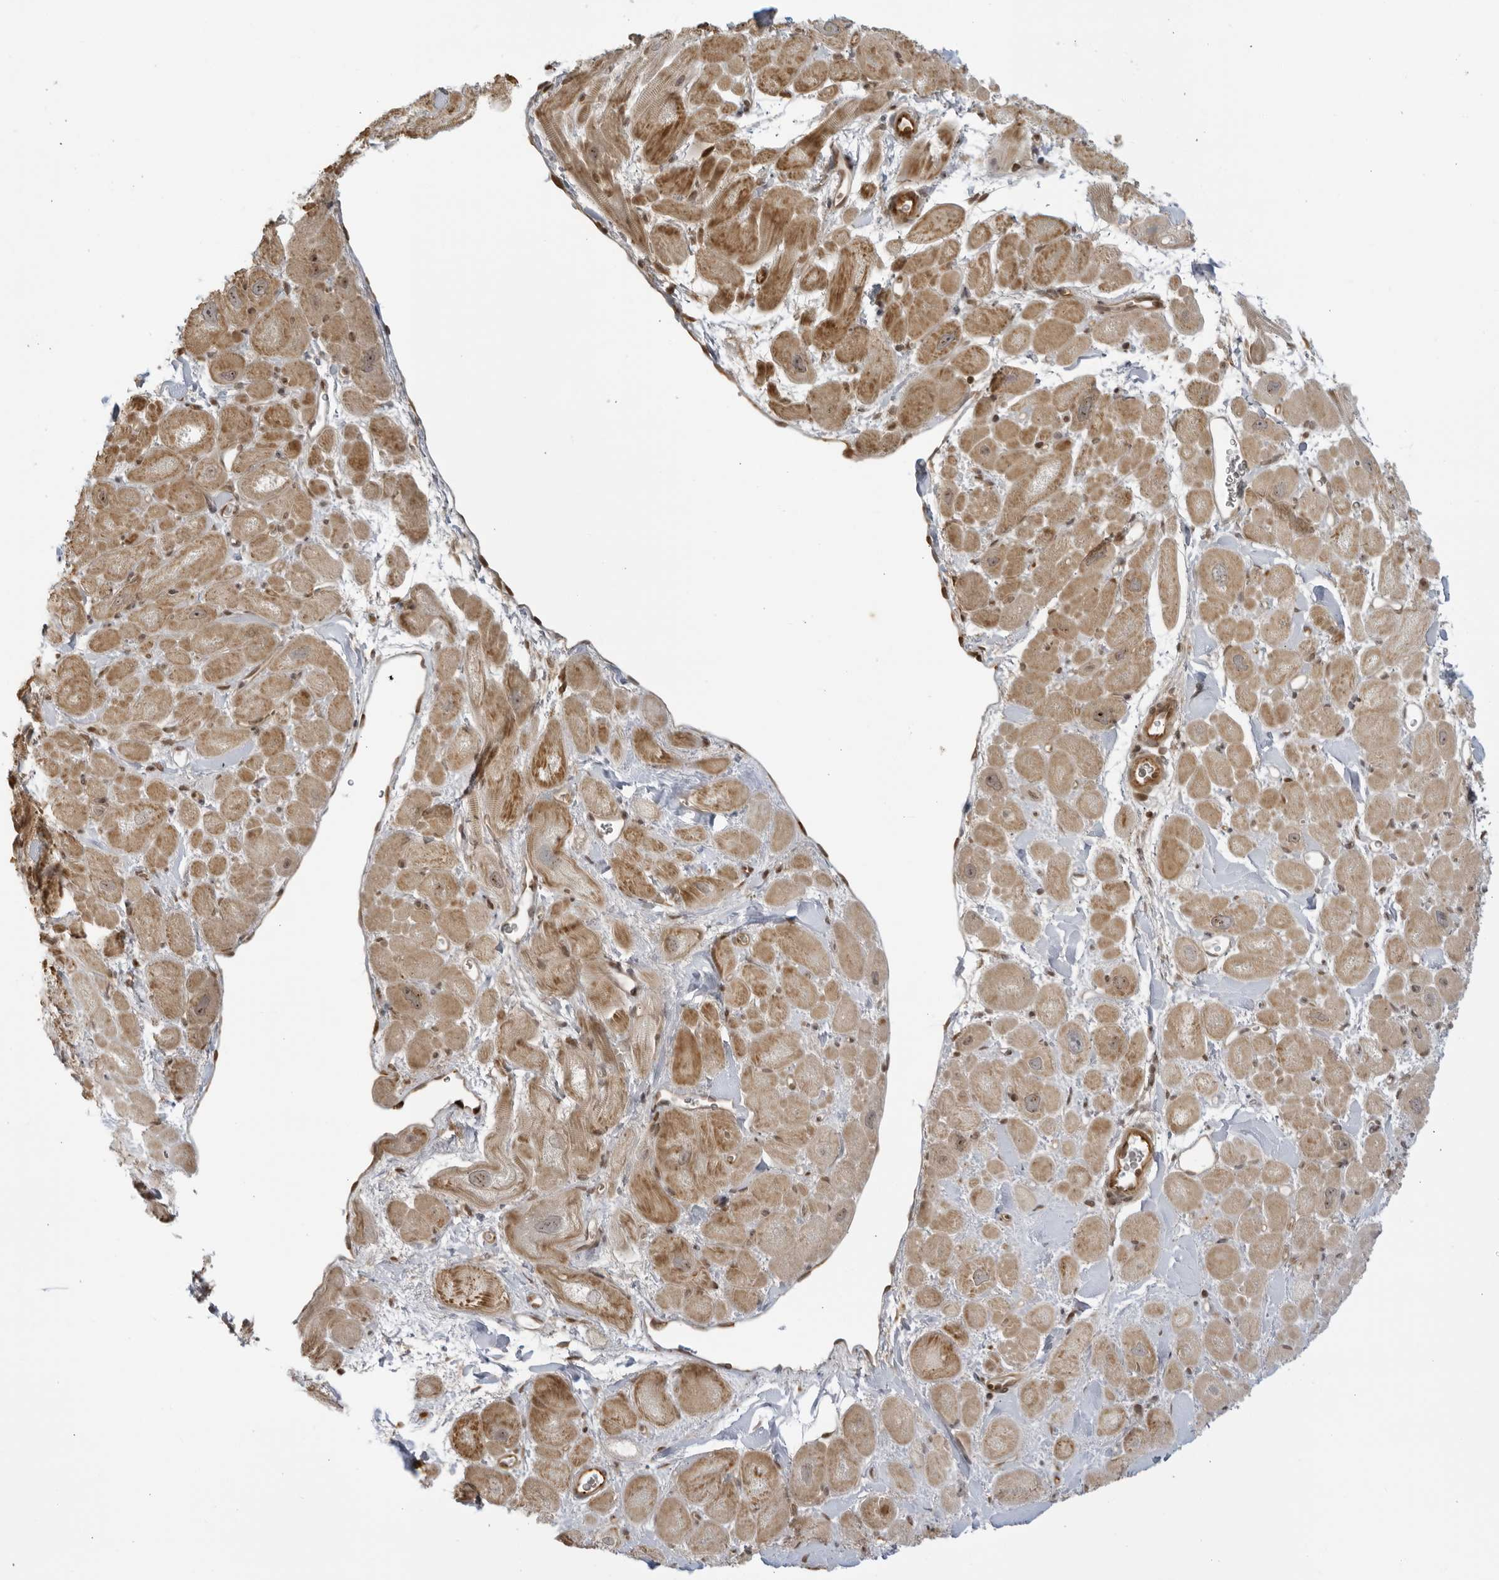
{"staining": {"intensity": "moderate", "quantity": "25%-75%", "location": "cytoplasmic/membranous"}, "tissue": "heart muscle", "cell_type": "Cardiomyocytes", "image_type": "normal", "snomed": [{"axis": "morphology", "description": "Normal tissue, NOS"}, {"axis": "topography", "description": "Heart"}], "caption": "Approximately 25%-75% of cardiomyocytes in unremarkable heart muscle exhibit moderate cytoplasmic/membranous protein staining as visualized by brown immunohistochemical staining.", "gene": "TCF21", "patient": {"sex": "male", "age": 49}}